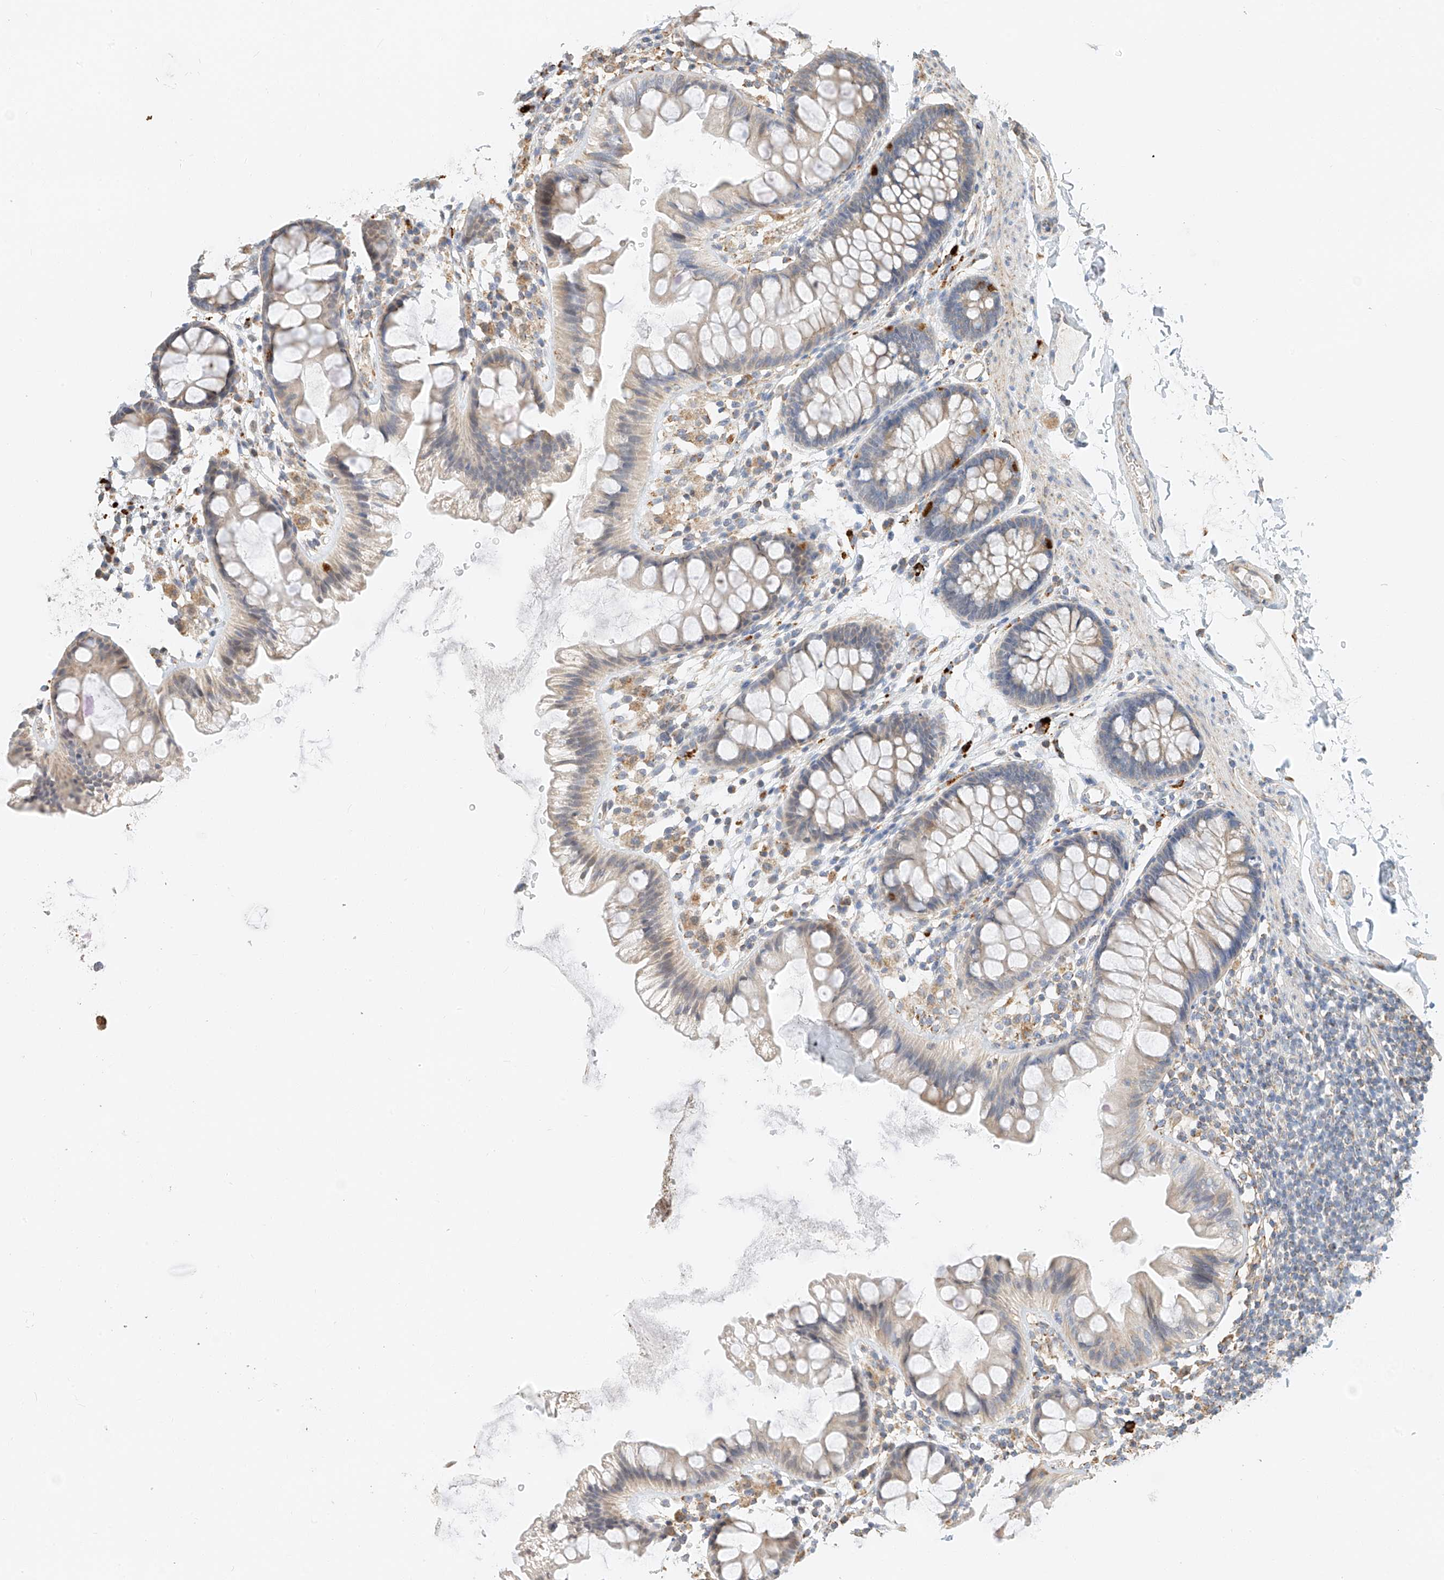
{"staining": {"intensity": "moderate", "quantity": "25%-75%", "location": "cytoplasmic/membranous"}, "tissue": "colon", "cell_type": "Endothelial cells", "image_type": "normal", "snomed": [{"axis": "morphology", "description": "Normal tissue, NOS"}, {"axis": "topography", "description": "Colon"}], "caption": "The image exhibits a brown stain indicating the presence of a protein in the cytoplasmic/membranous of endothelial cells in colon. (DAB (3,3'-diaminobenzidine) = brown stain, brightfield microscopy at high magnification).", "gene": "YIPF7", "patient": {"sex": "female", "age": 62}}